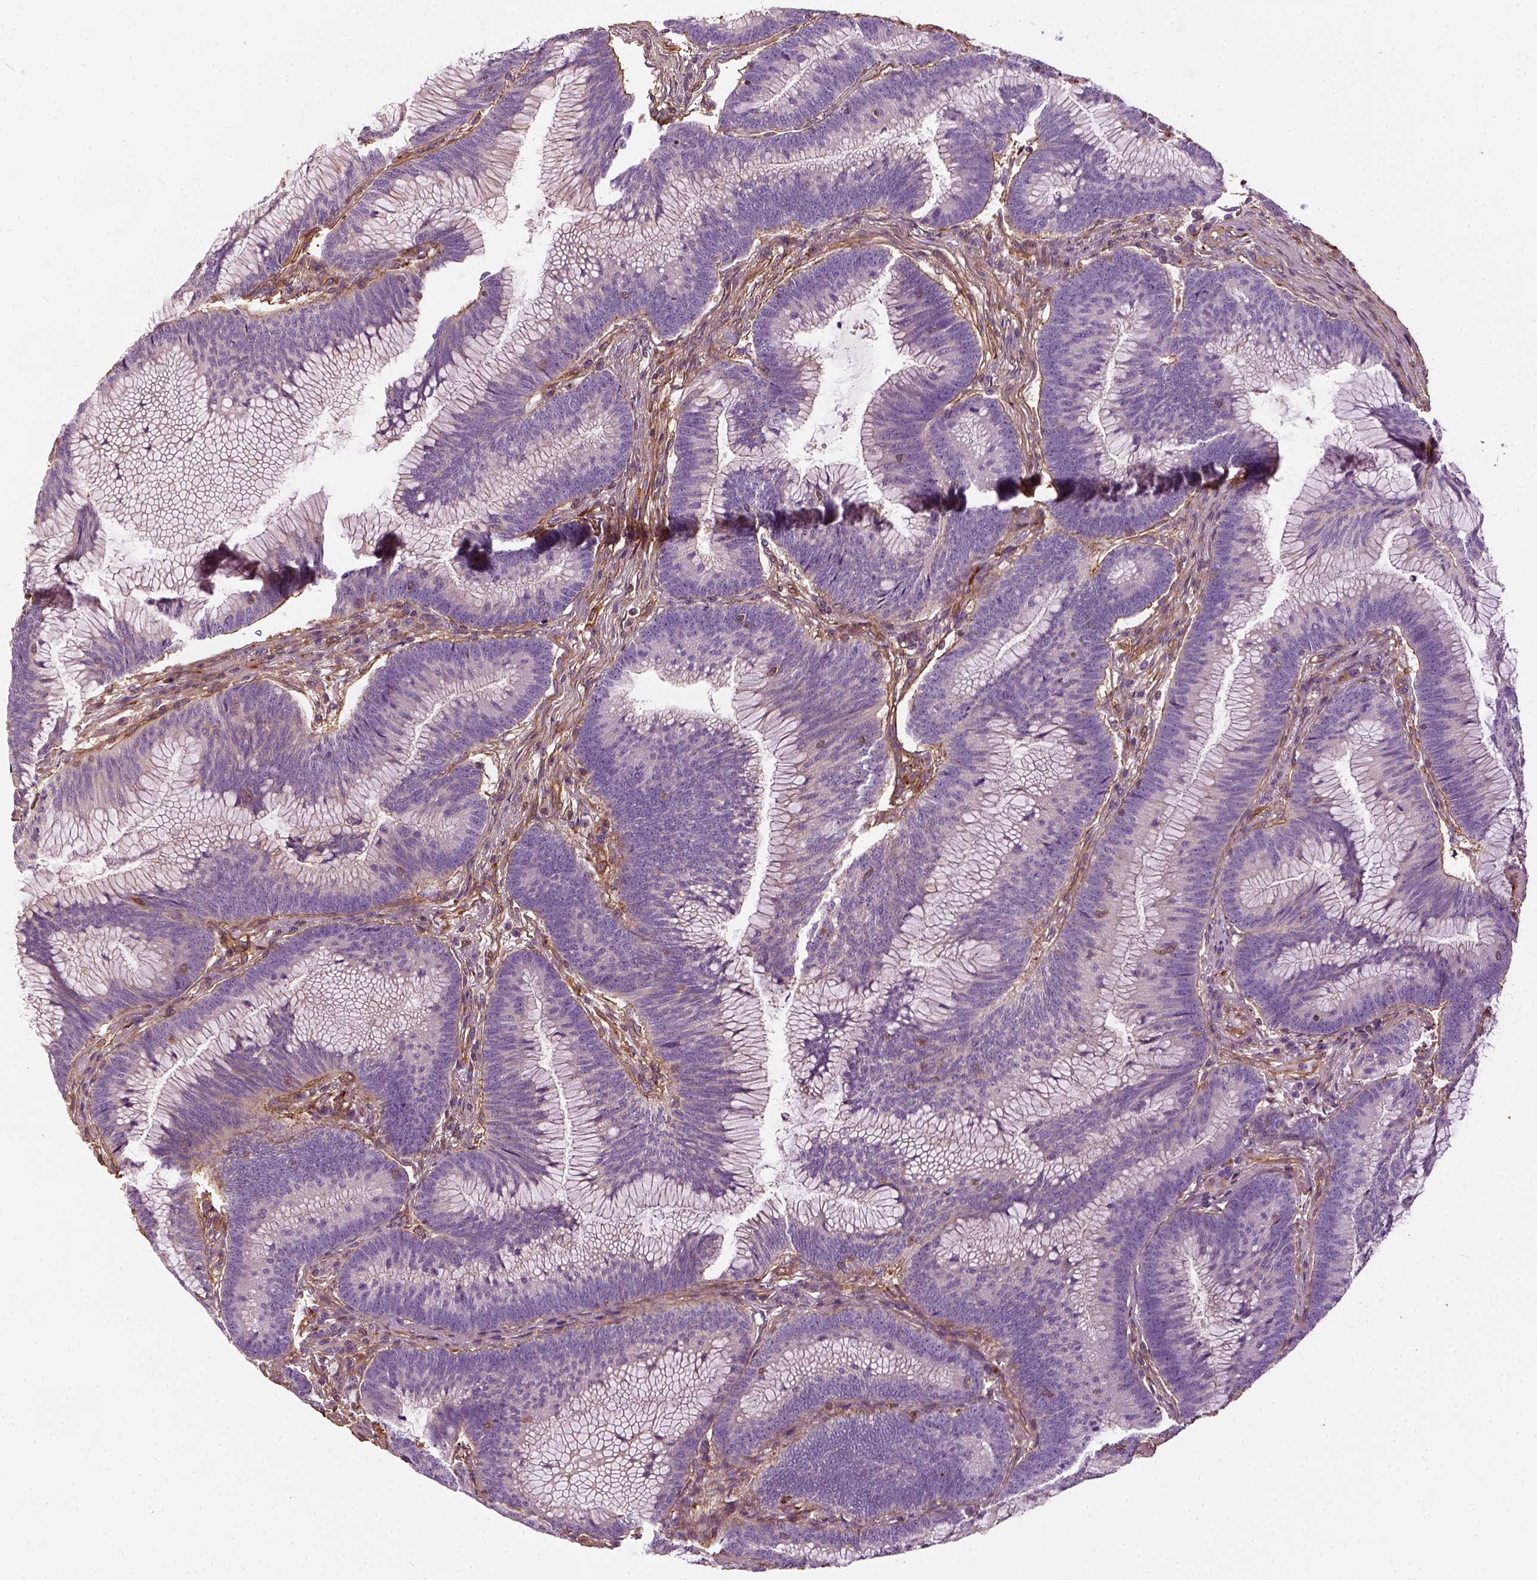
{"staining": {"intensity": "negative", "quantity": "none", "location": "none"}, "tissue": "colorectal cancer", "cell_type": "Tumor cells", "image_type": "cancer", "snomed": [{"axis": "morphology", "description": "Adenocarcinoma, NOS"}, {"axis": "topography", "description": "Colon"}], "caption": "DAB (3,3'-diaminobenzidine) immunohistochemical staining of human colorectal cancer displays no significant expression in tumor cells. (DAB (3,3'-diaminobenzidine) immunohistochemistry (IHC) visualized using brightfield microscopy, high magnification).", "gene": "COL6A2", "patient": {"sex": "female", "age": 78}}